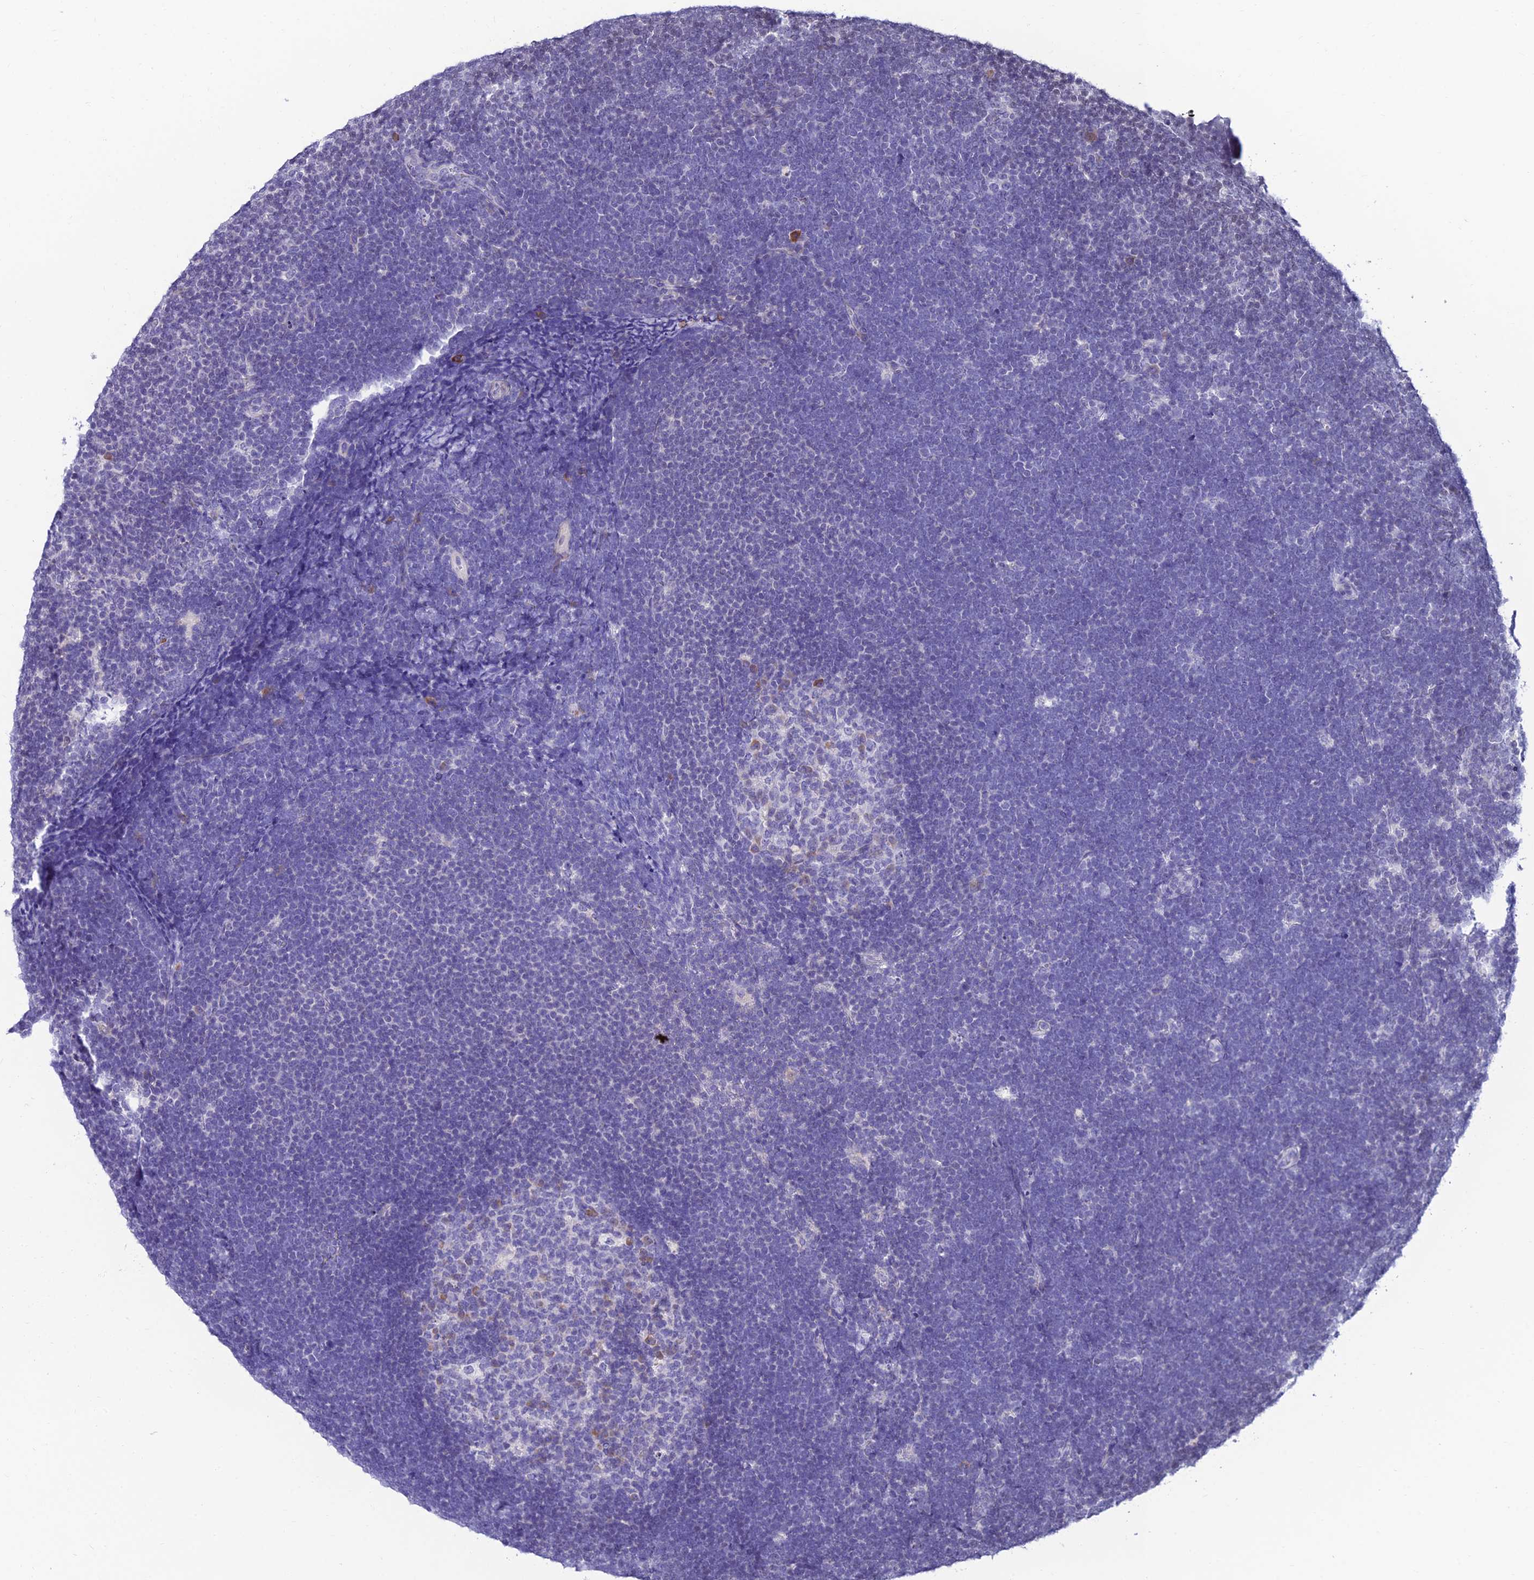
{"staining": {"intensity": "negative", "quantity": "none", "location": "none"}, "tissue": "lymphoma", "cell_type": "Tumor cells", "image_type": "cancer", "snomed": [{"axis": "morphology", "description": "Malignant lymphoma, non-Hodgkin's type, High grade"}, {"axis": "topography", "description": "Lymph node"}], "caption": "Immunohistochemistry (IHC) histopathology image of malignant lymphoma, non-Hodgkin's type (high-grade) stained for a protein (brown), which exhibits no positivity in tumor cells.", "gene": "CDNF", "patient": {"sex": "male", "age": 13}}